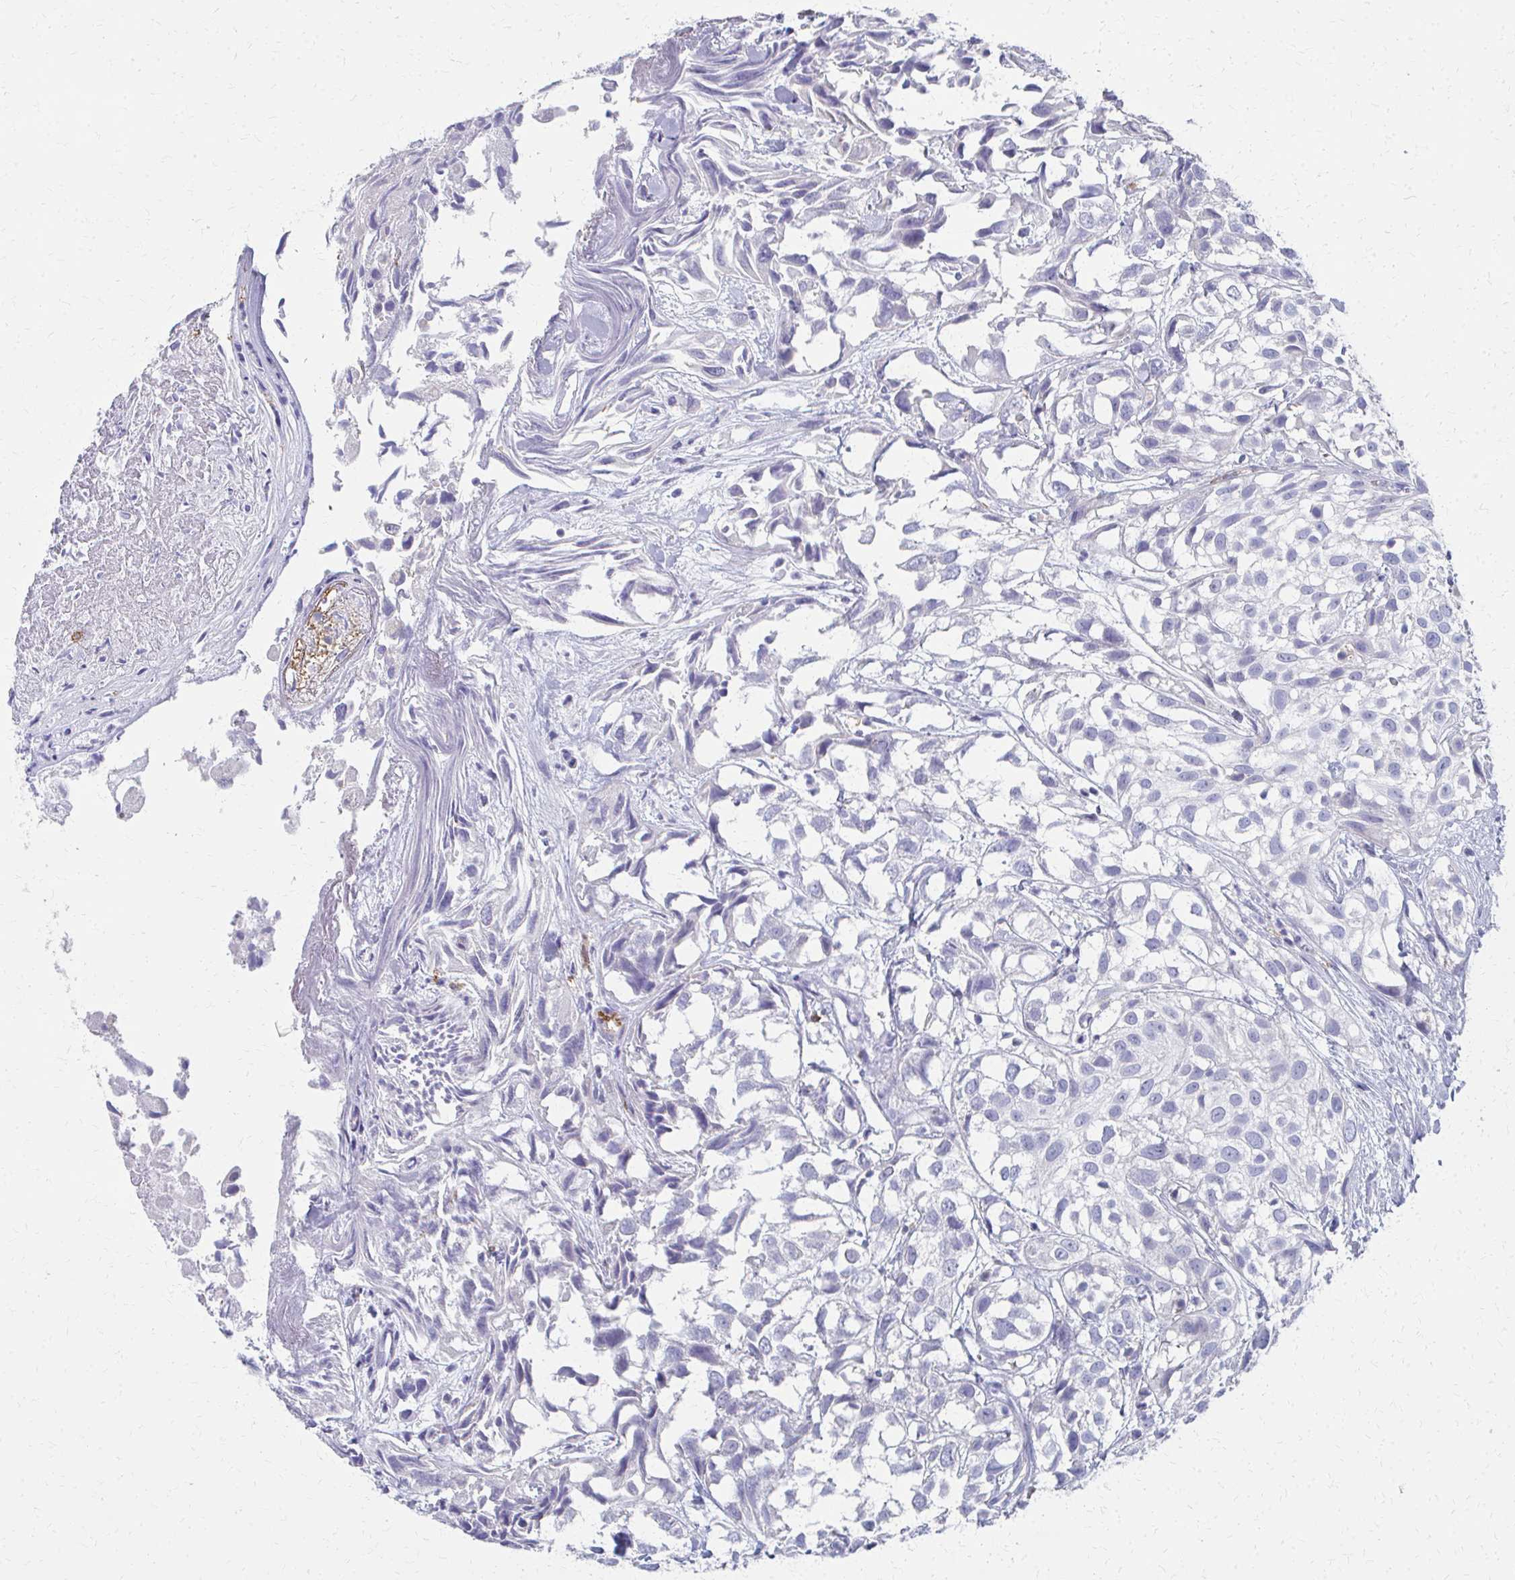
{"staining": {"intensity": "negative", "quantity": "none", "location": "none"}, "tissue": "urothelial cancer", "cell_type": "Tumor cells", "image_type": "cancer", "snomed": [{"axis": "morphology", "description": "Urothelial carcinoma, High grade"}, {"axis": "topography", "description": "Urinary bladder"}], "caption": "An image of urothelial cancer stained for a protein shows no brown staining in tumor cells.", "gene": "MS4A2", "patient": {"sex": "male", "age": 56}}